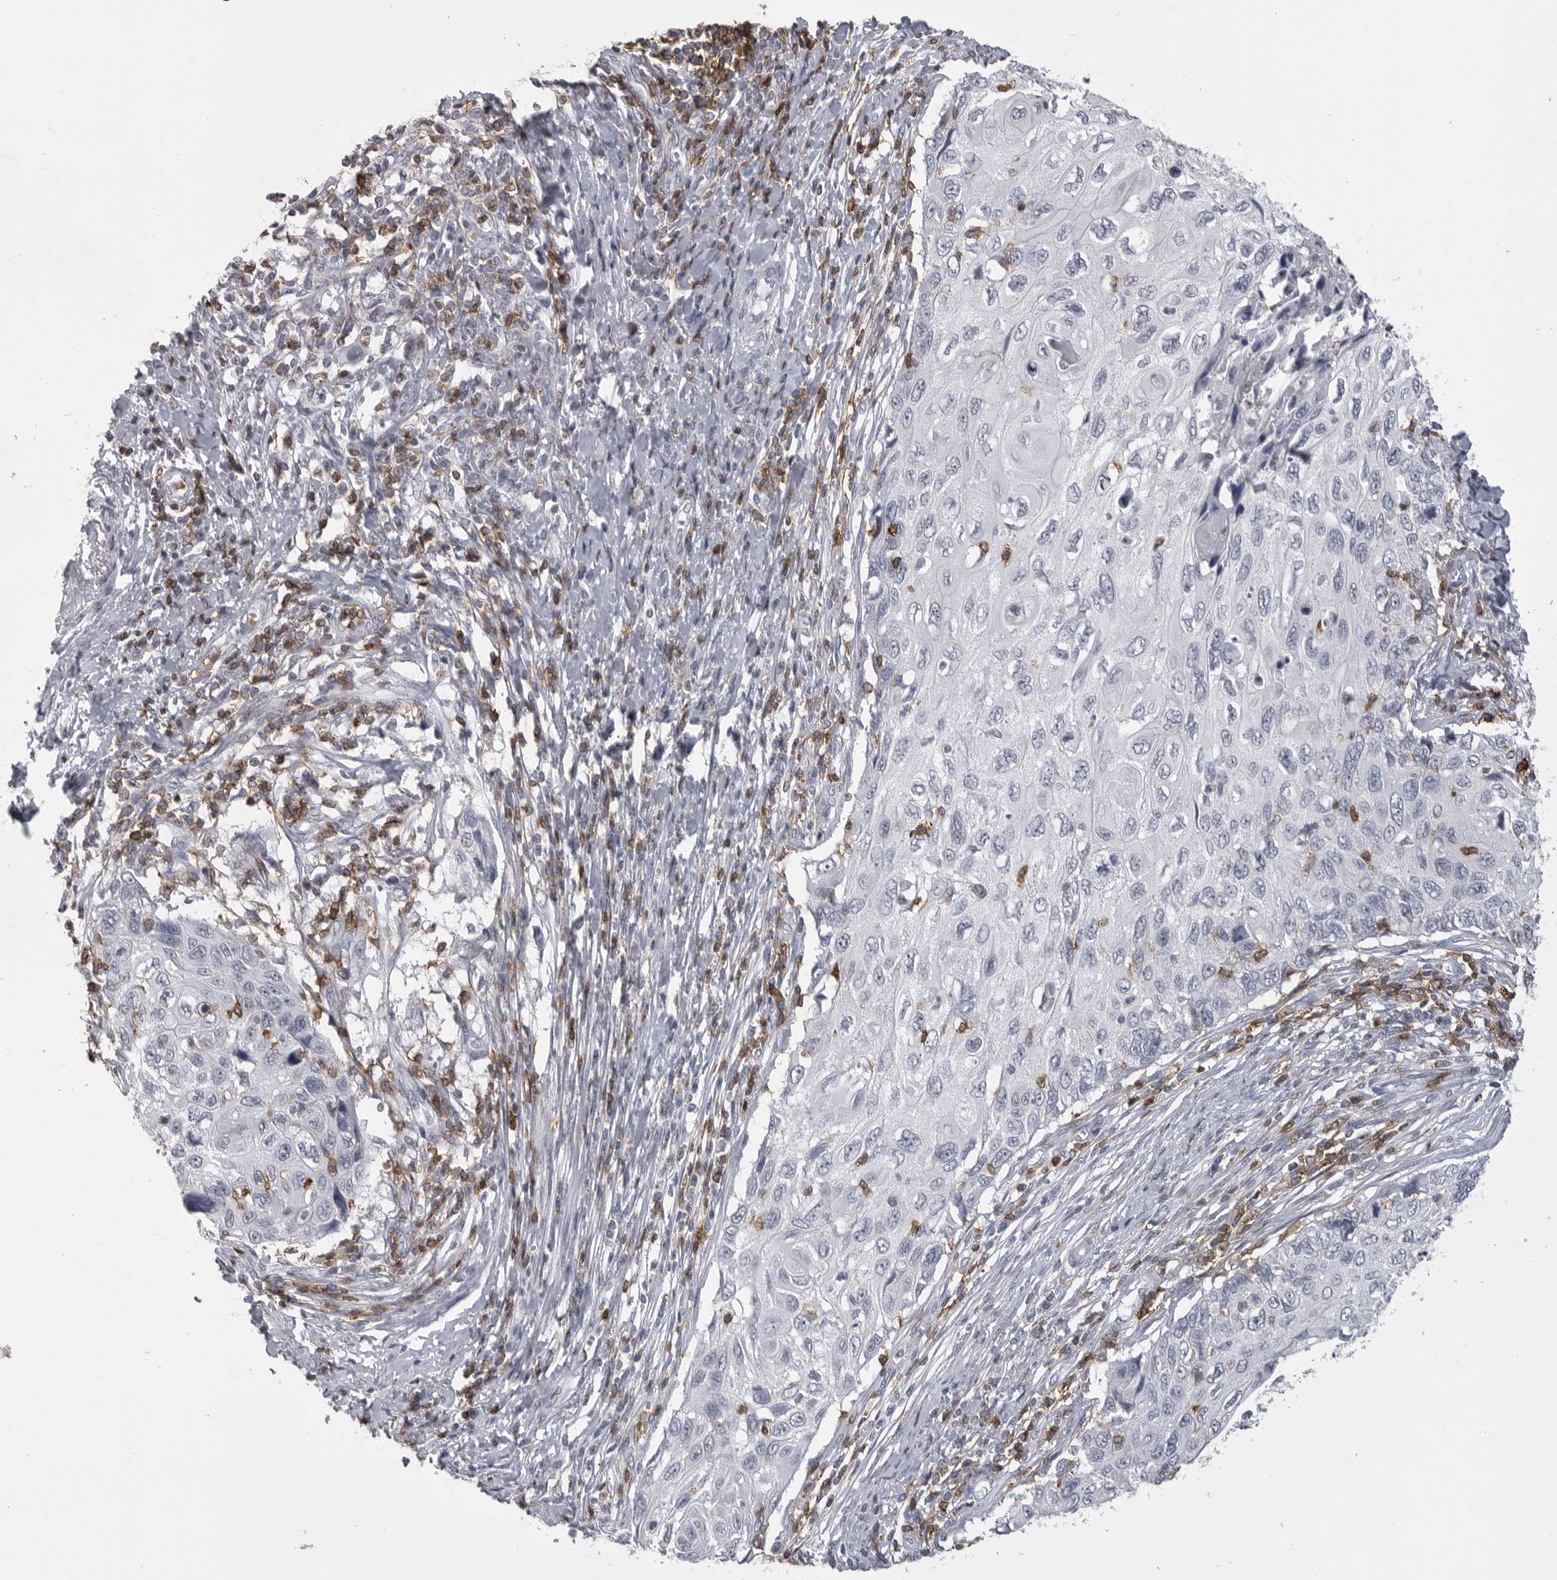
{"staining": {"intensity": "negative", "quantity": "none", "location": "none"}, "tissue": "cervical cancer", "cell_type": "Tumor cells", "image_type": "cancer", "snomed": [{"axis": "morphology", "description": "Squamous cell carcinoma, NOS"}, {"axis": "topography", "description": "Cervix"}], "caption": "DAB immunohistochemical staining of squamous cell carcinoma (cervical) demonstrates no significant positivity in tumor cells.", "gene": "ITGAL", "patient": {"sex": "female", "age": 70}}